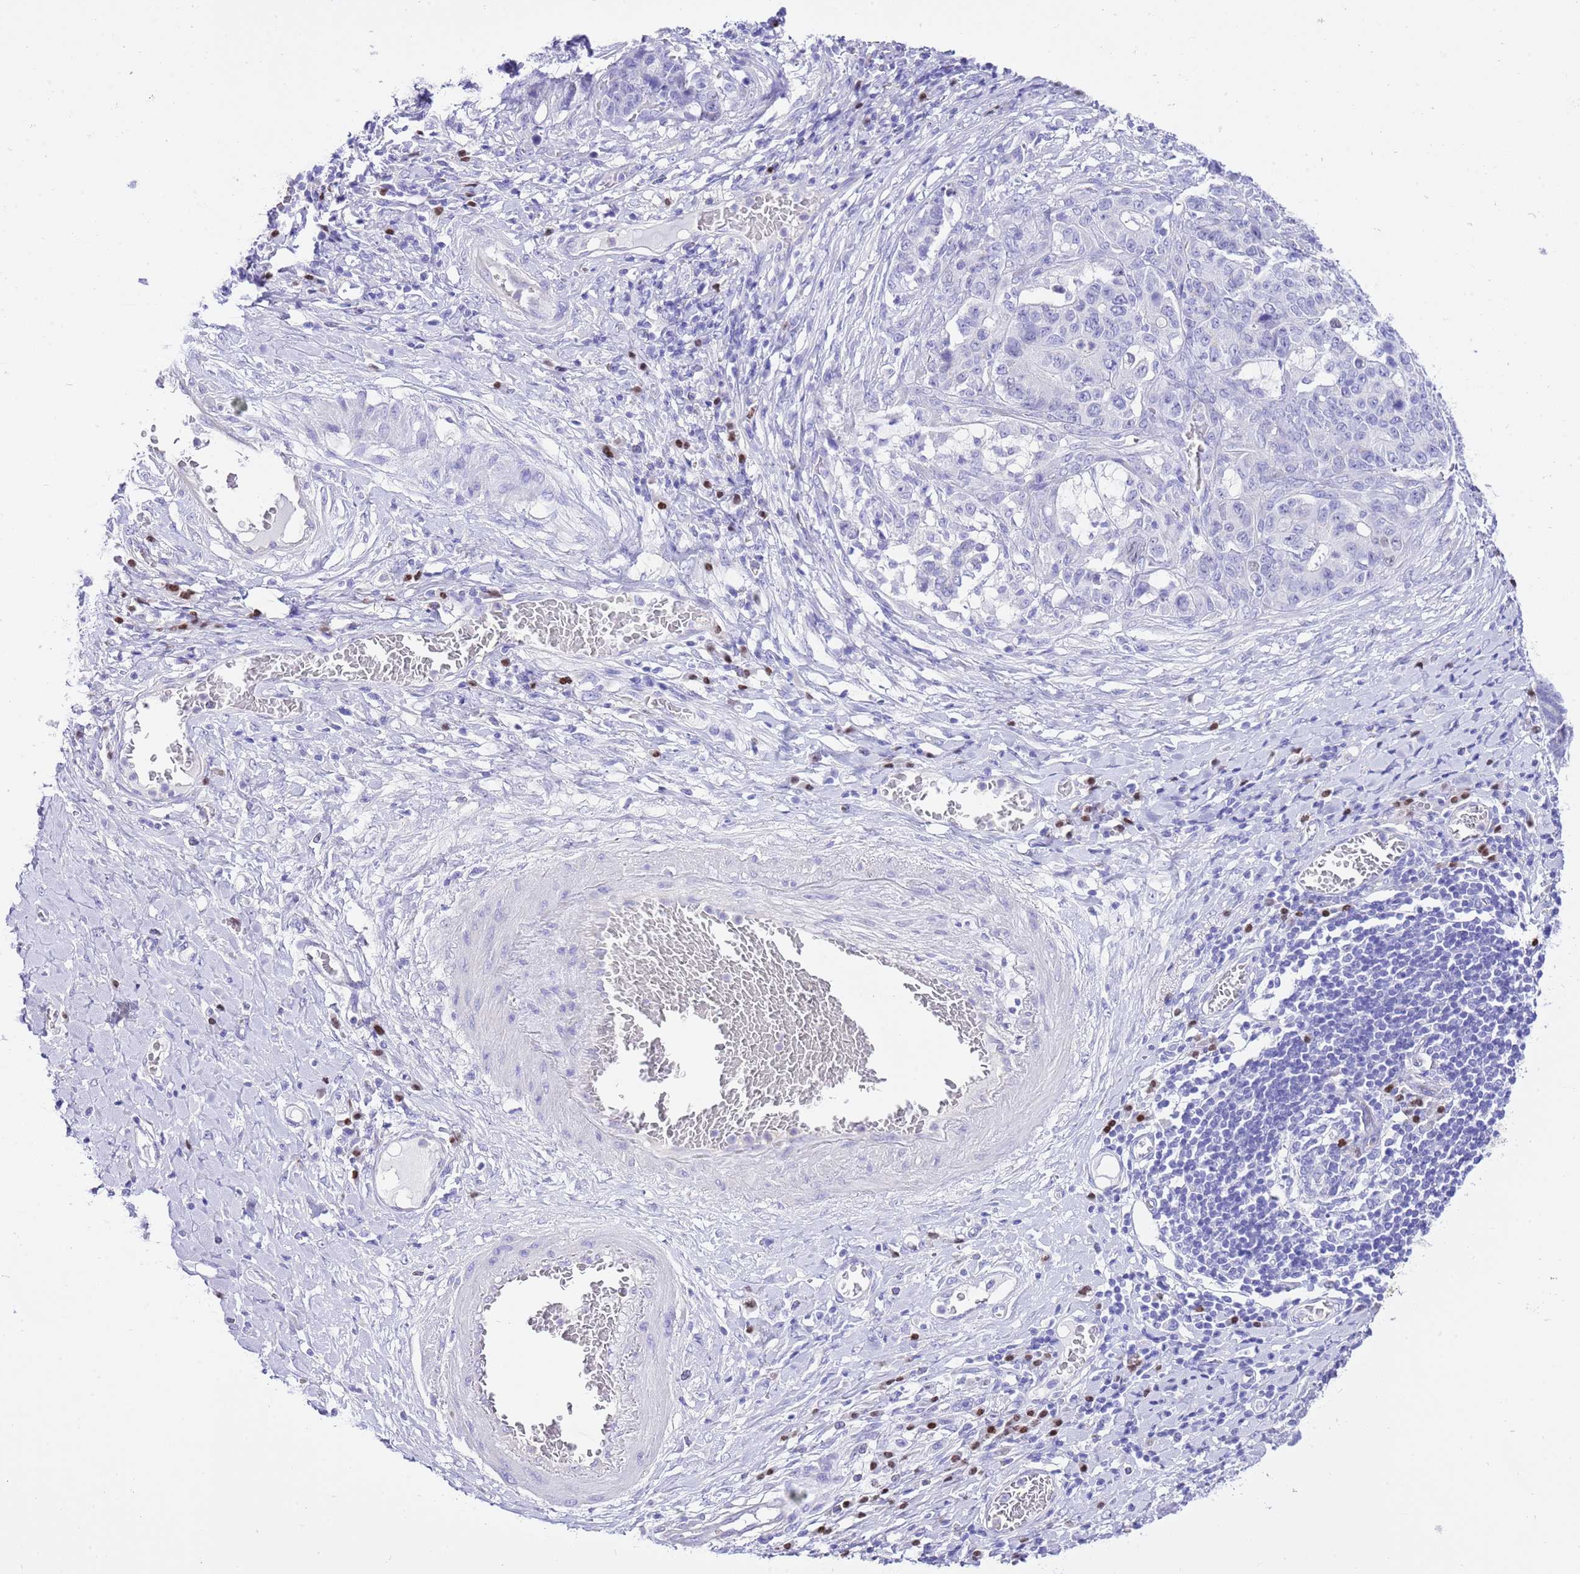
{"staining": {"intensity": "negative", "quantity": "none", "location": "none"}, "tissue": "stomach cancer", "cell_type": "Tumor cells", "image_type": "cancer", "snomed": [{"axis": "morphology", "description": "Normal tissue, NOS"}, {"axis": "morphology", "description": "Adenocarcinoma, NOS"}, {"axis": "topography", "description": "Stomach"}], "caption": "Stomach cancer was stained to show a protein in brown. There is no significant positivity in tumor cells.", "gene": "BHLHA15", "patient": {"sex": "female", "age": 64}}